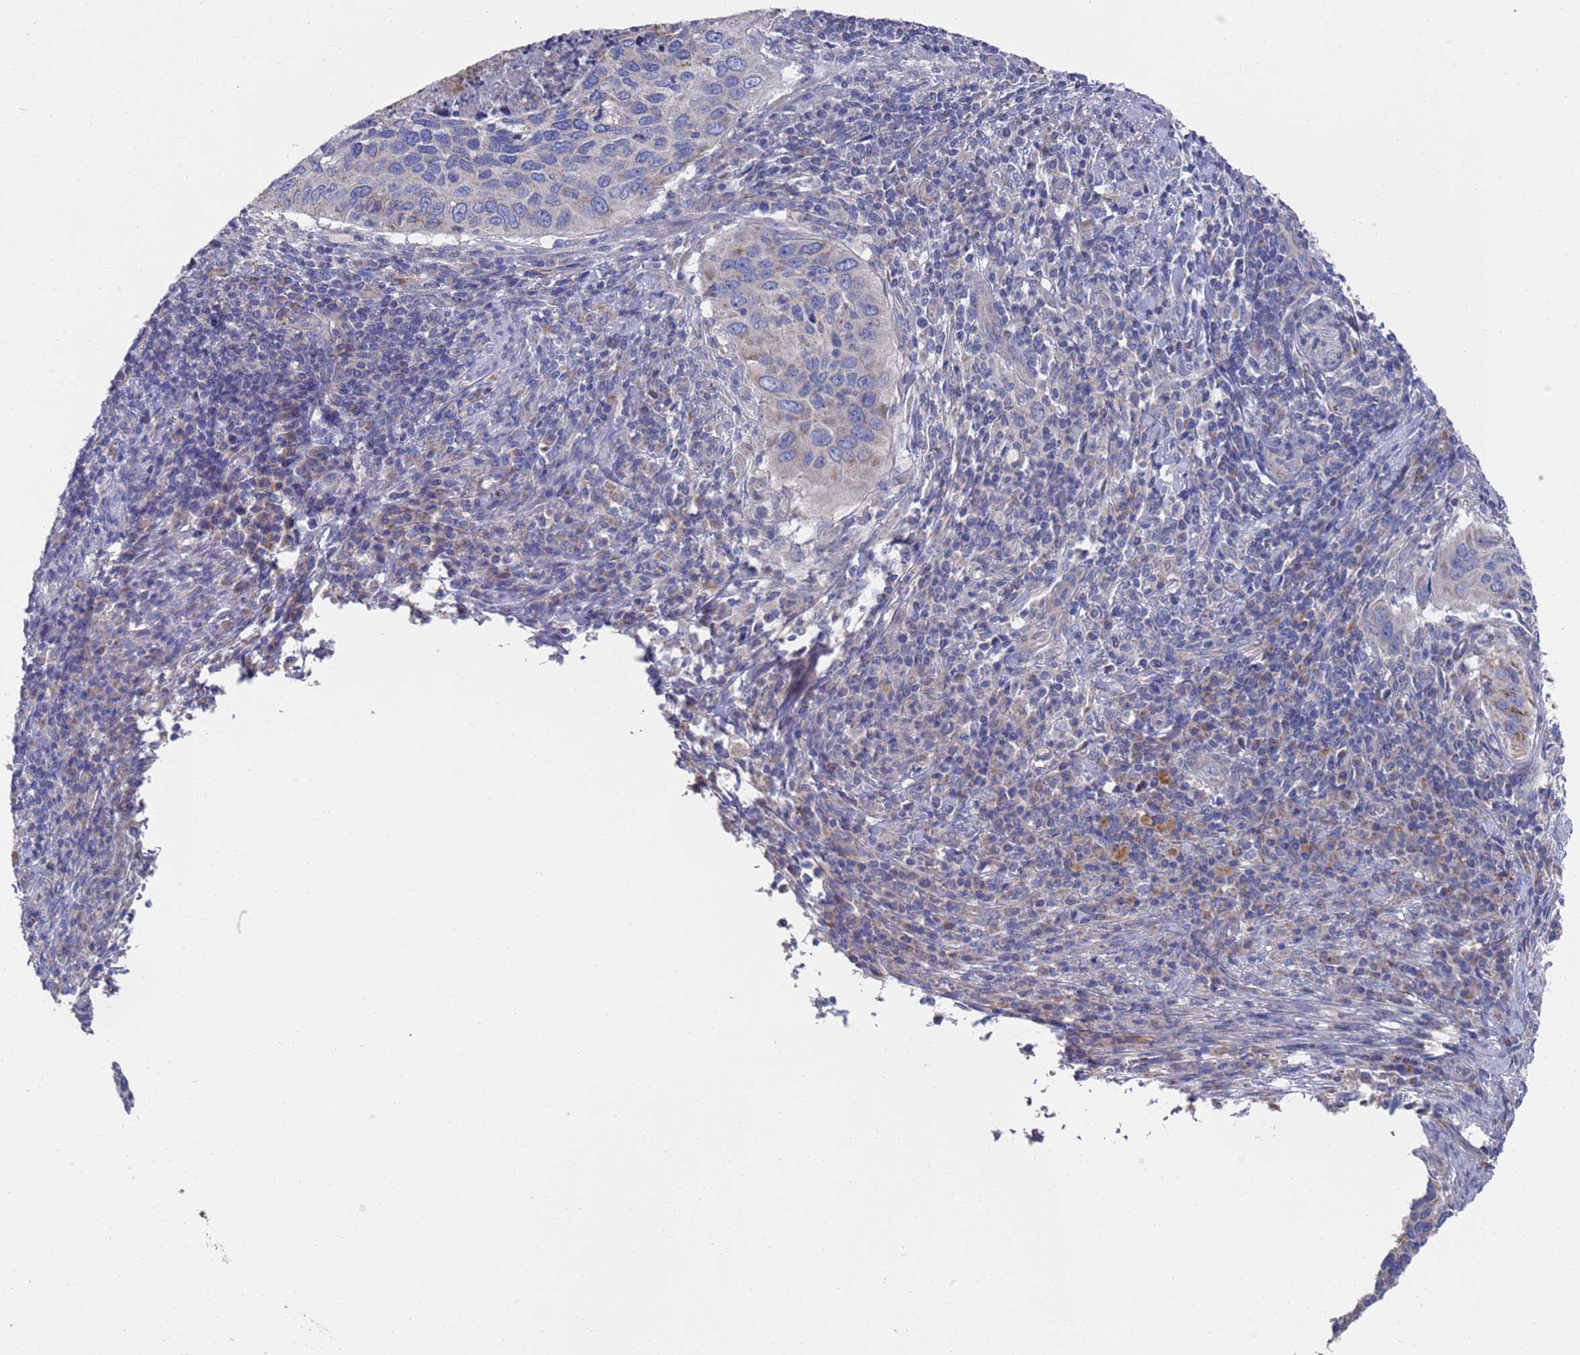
{"staining": {"intensity": "weak", "quantity": "<25%", "location": "cytoplasmic/membranous"}, "tissue": "cervical cancer", "cell_type": "Tumor cells", "image_type": "cancer", "snomed": [{"axis": "morphology", "description": "Squamous cell carcinoma, NOS"}, {"axis": "topography", "description": "Cervix"}], "caption": "Immunohistochemistry image of neoplastic tissue: cervical squamous cell carcinoma stained with DAB shows no significant protein staining in tumor cells.", "gene": "NPEPPS", "patient": {"sex": "female", "age": 38}}